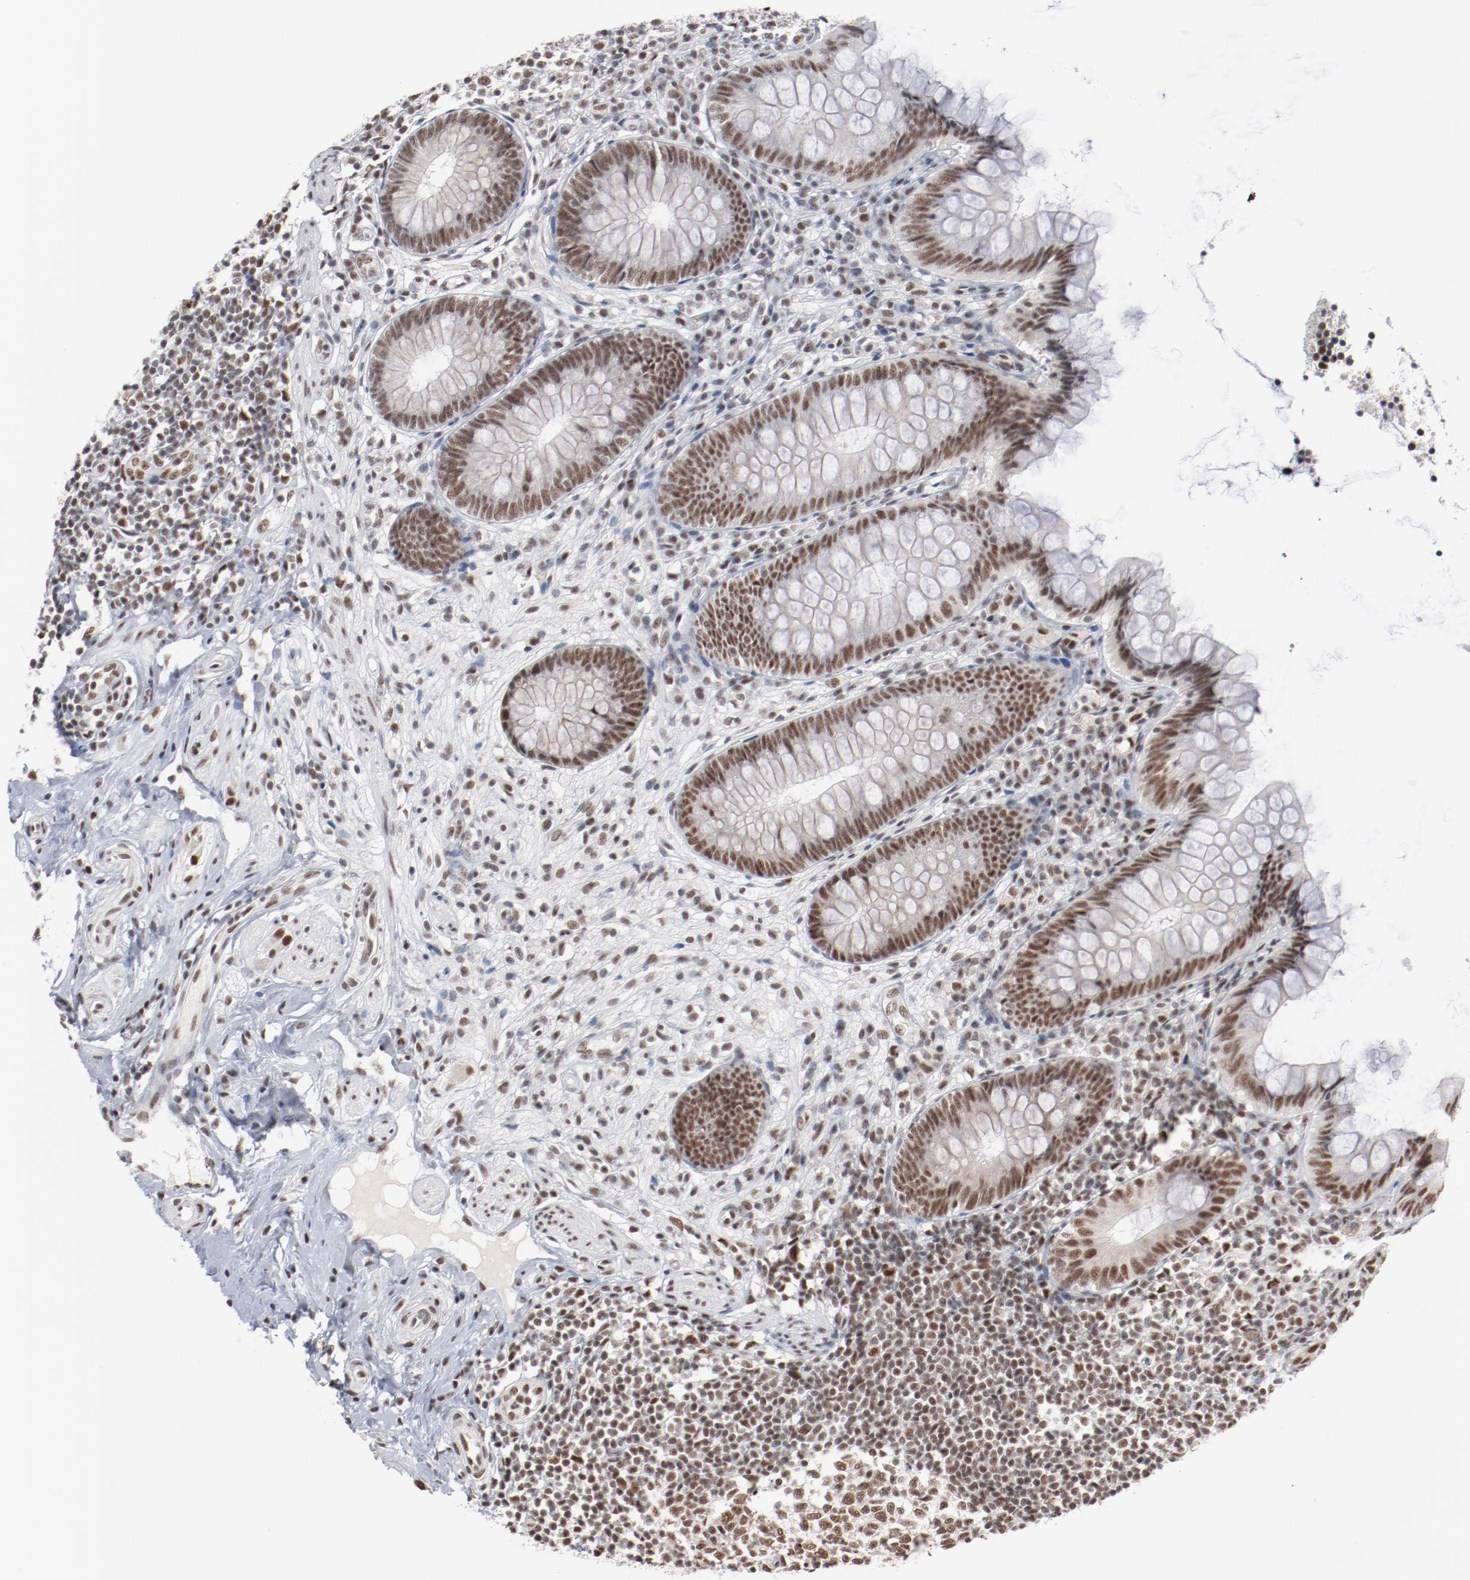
{"staining": {"intensity": "moderate", "quantity": ">75%", "location": "nuclear"}, "tissue": "appendix", "cell_type": "Glandular cells", "image_type": "normal", "snomed": [{"axis": "morphology", "description": "Normal tissue, NOS"}, {"axis": "topography", "description": "Appendix"}], "caption": "Immunohistochemical staining of benign human appendix shows moderate nuclear protein positivity in approximately >75% of glandular cells. Immunohistochemistry stains the protein in brown and the nuclei are stained blue.", "gene": "BUB3", "patient": {"sex": "female", "age": 66}}